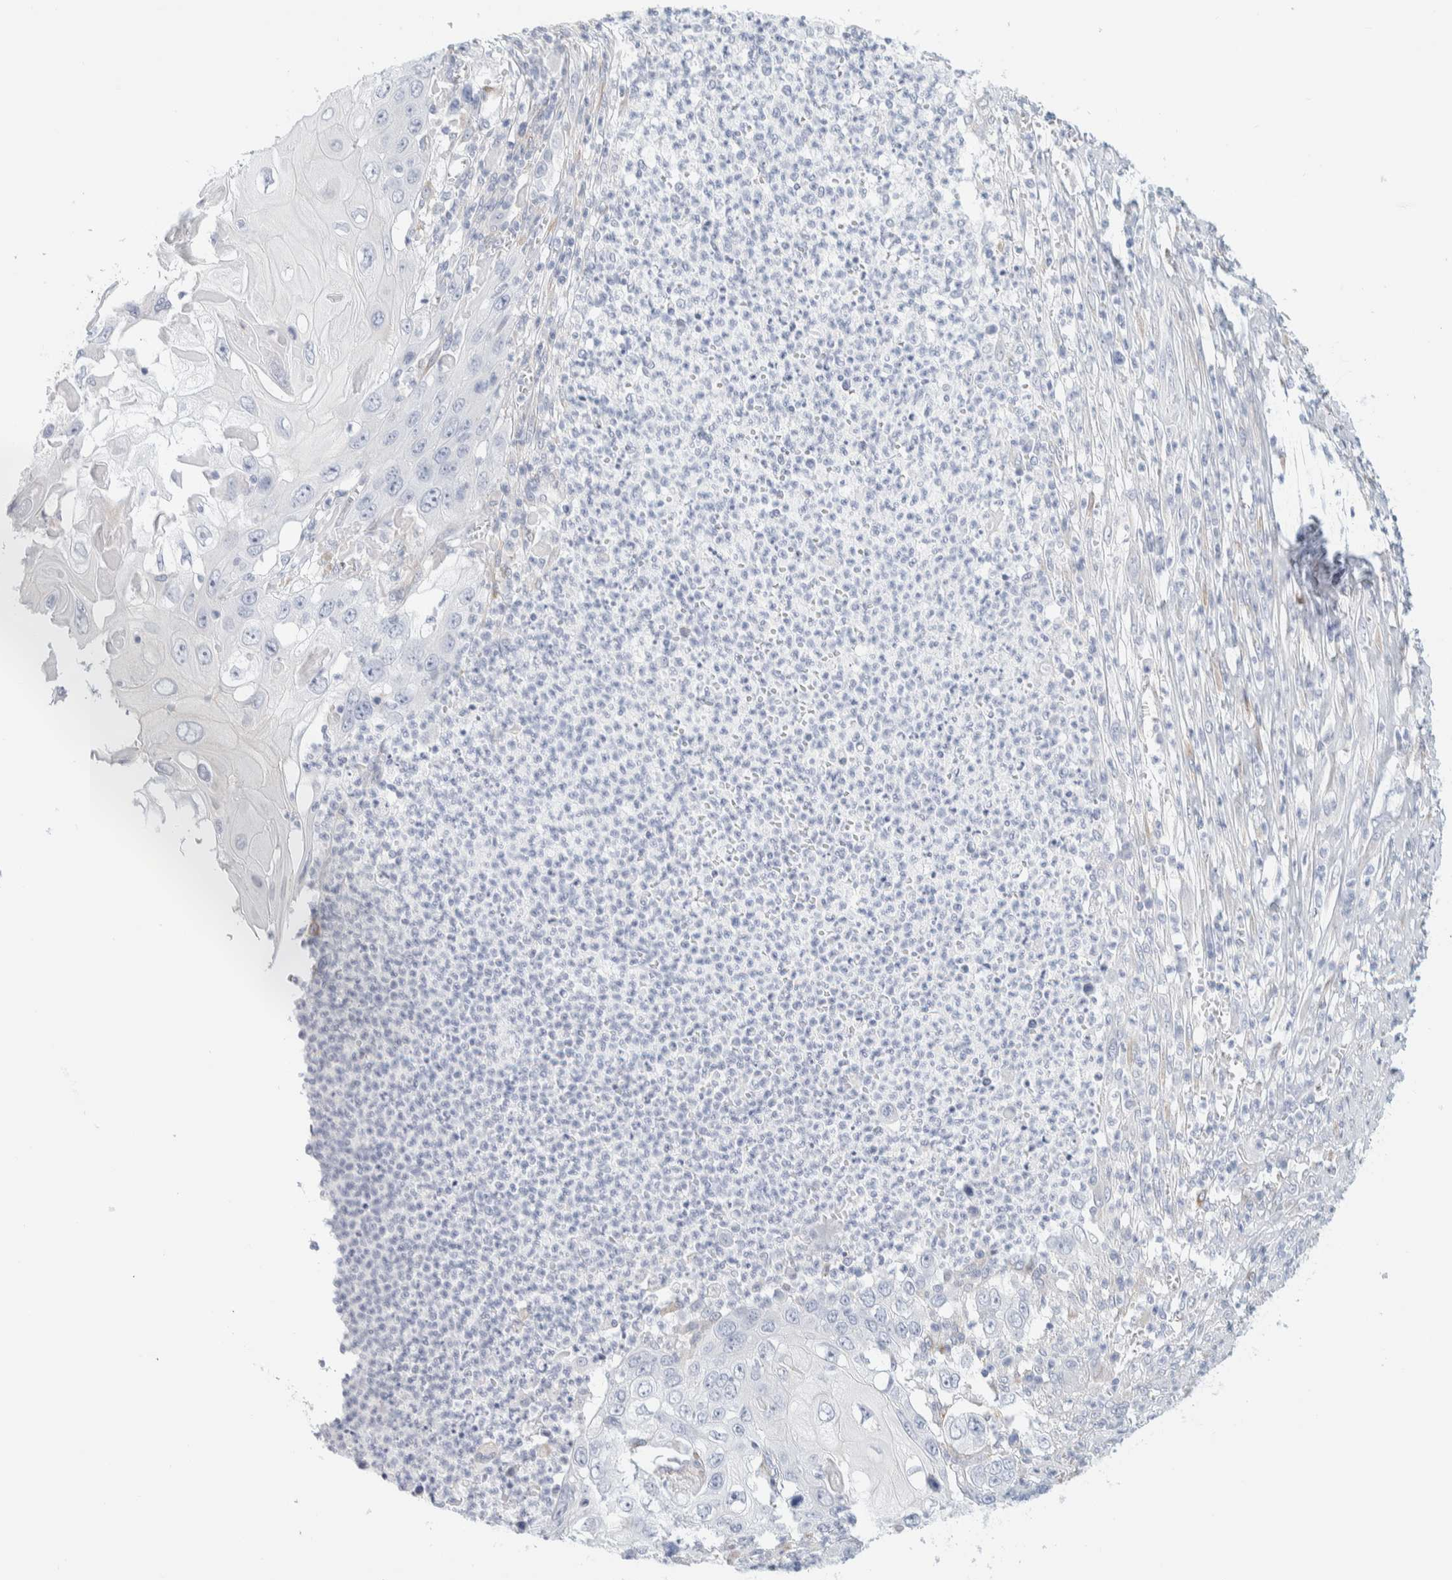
{"staining": {"intensity": "negative", "quantity": "none", "location": "none"}, "tissue": "skin cancer", "cell_type": "Tumor cells", "image_type": "cancer", "snomed": [{"axis": "morphology", "description": "Squamous cell carcinoma, NOS"}, {"axis": "topography", "description": "Skin"}], "caption": "Human squamous cell carcinoma (skin) stained for a protein using immunohistochemistry reveals no positivity in tumor cells.", "gene": "ATCAY", "patient": {"sex": "male", "age": 55}}